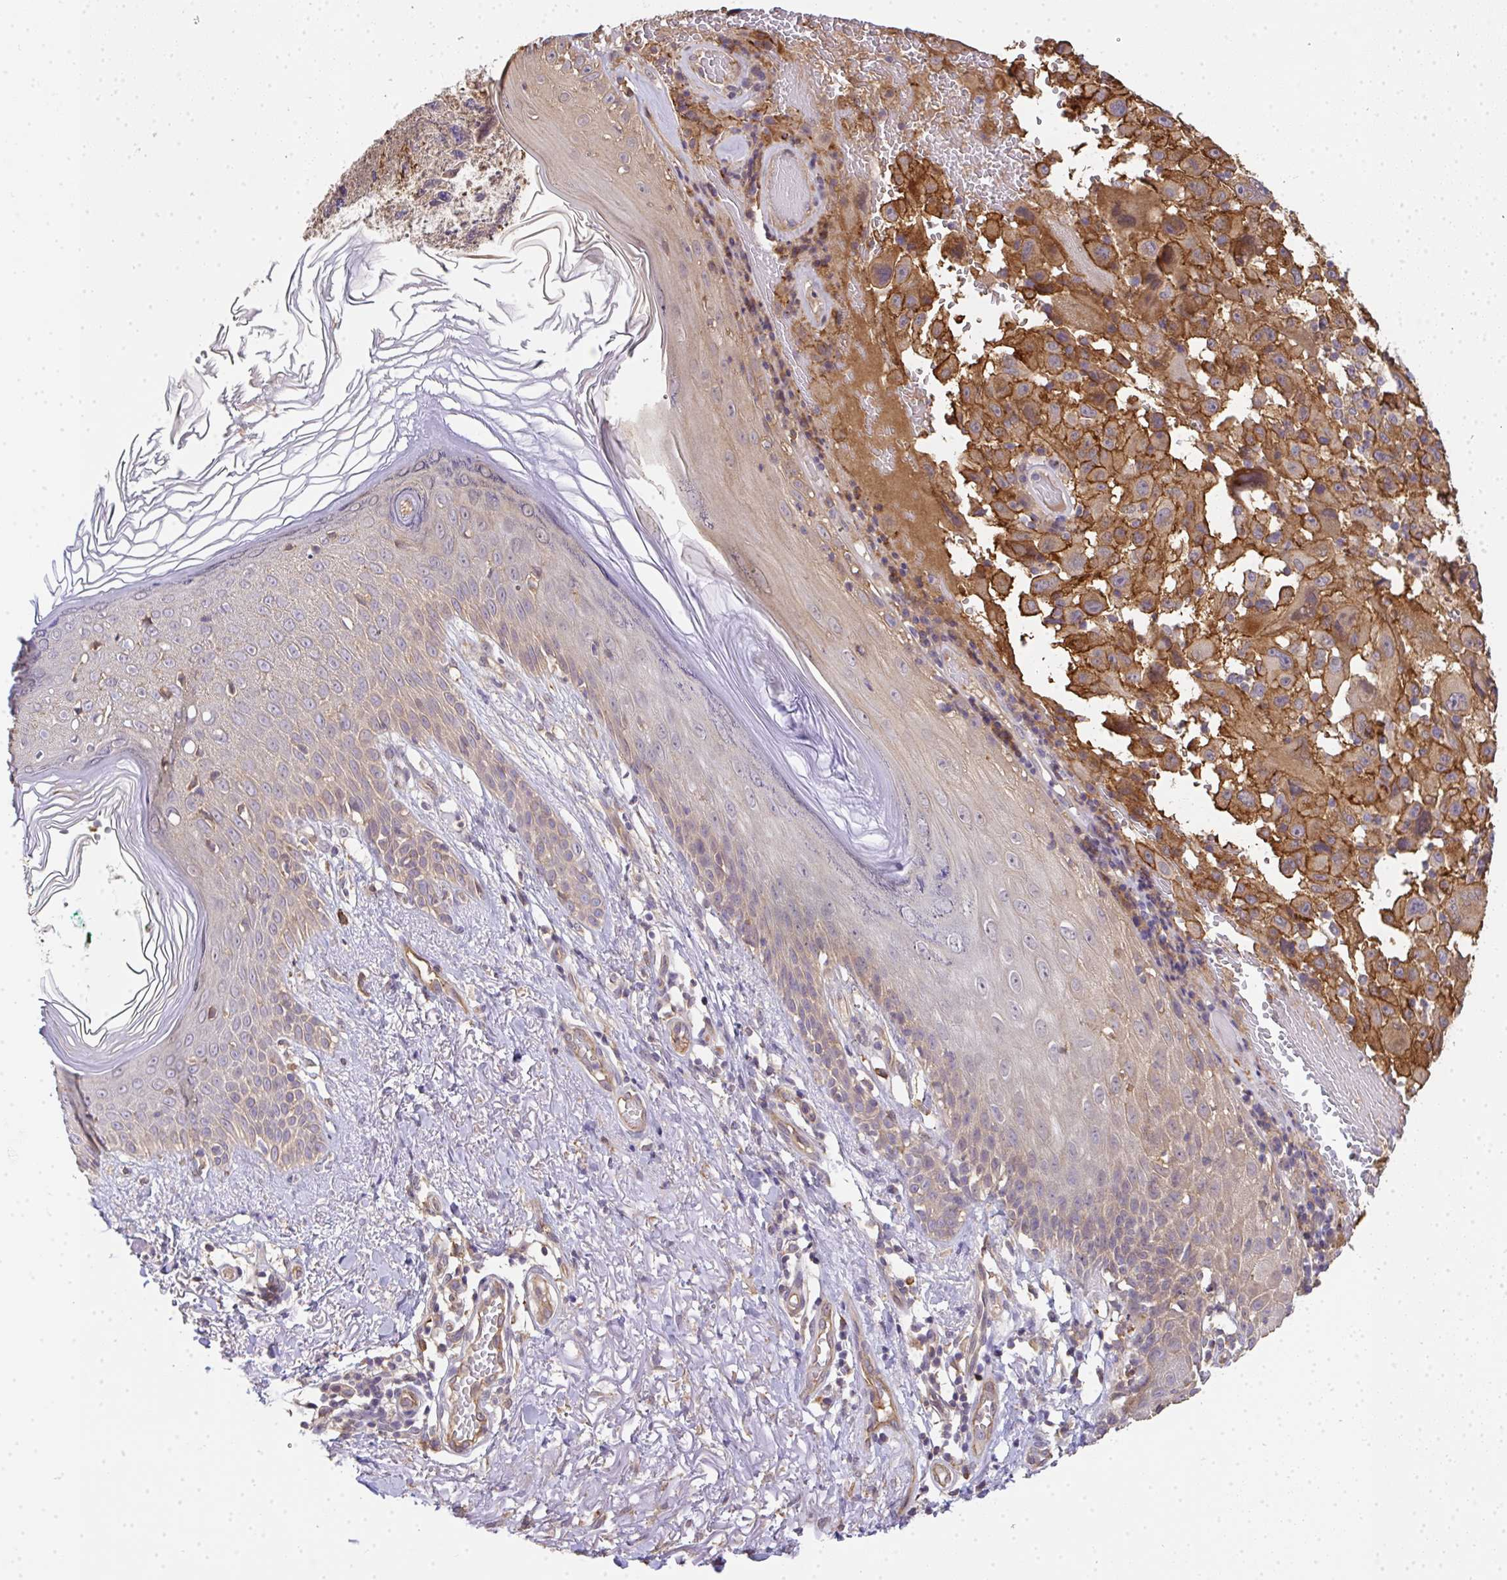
{"staining": {"intensity": "strong", "quantity": ">75%", "location": "cytoplasmic/membranous"}, "tissue": "melanoma", "cell_type": "Tumor cells", "image_type": "cancer", "snomed": [{"axis": "morphology", "description": "Malignant melanoma, NOS"}, {"axis": "topography", "description": "Skin"}], "caption": "Immunohistochemistry (IHC) histopathology image of neoplastic tissue: melanoma stained using IHC exhibits high levels of strong protein expression localized specifically in the cytoplasmic/membranous of tumor cells, appearing as a cytoplasmic/membranous brown color.", "gene": "EEF1AKMT1", "patient": {"sex": "female", "age": 71}}